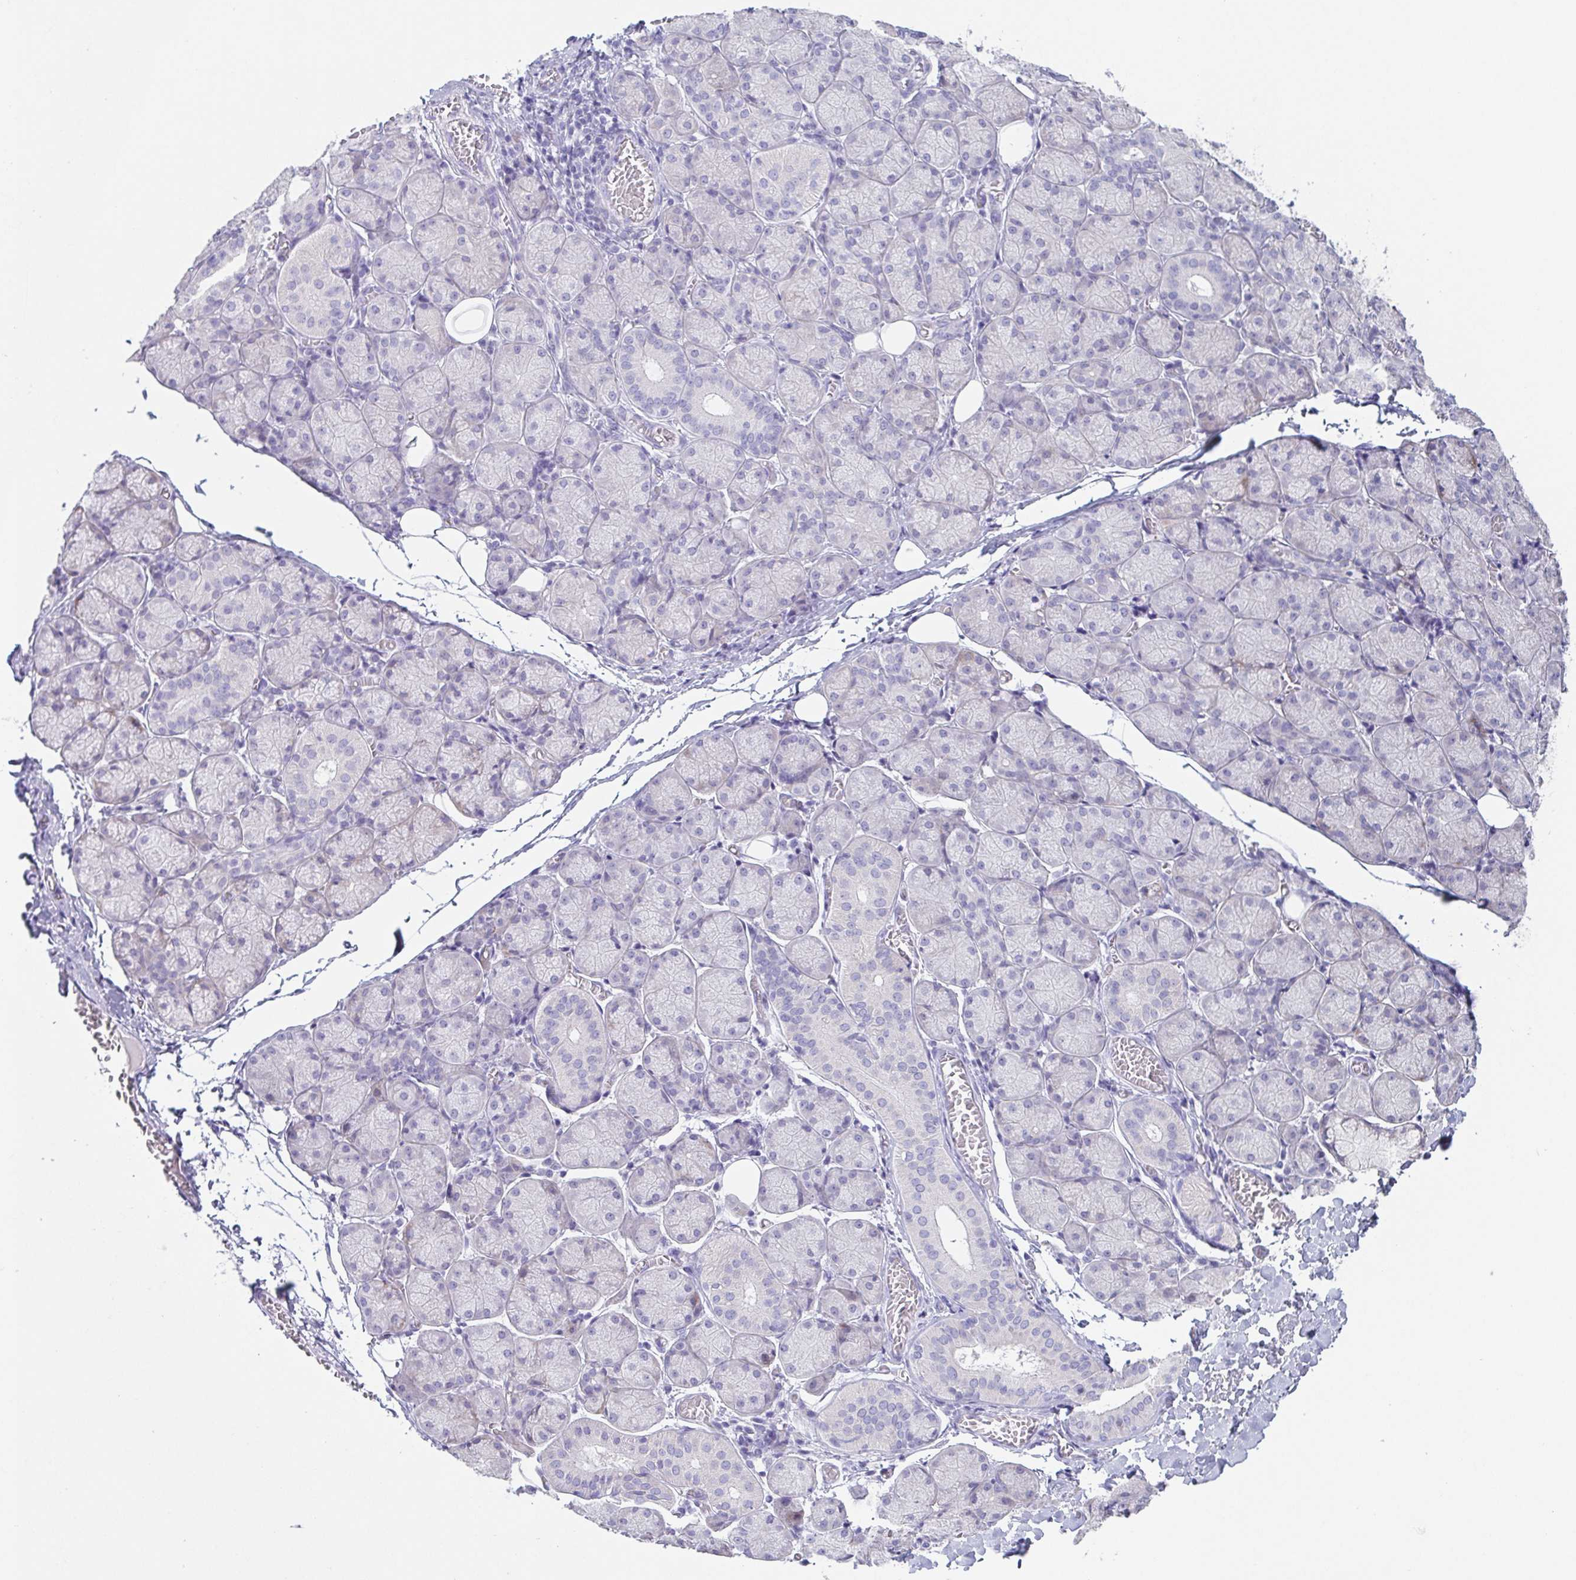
{"staining": {"intensity": "negative", "quantity": "none", "location": "none"}, "tissue": "salivary gland", "cell_type": "Glandular cells", "image_type": "normal", "snomed": [{"axis": "morphology", "description": "Normal tissue, NOS"}, {"axis": "topography", "description": "Salivary gland"}], "caption": "High magnification brightfield microscopy of normal salivary gland stained with DAB (3,3'-diaminobenzidine) (brown) and counterstained with hematoxylin (blue): glandular cells show no significant staining. (Immunohistochemistry, brightfield microscopy, high magnification).", "gene": "HDGFL1", "patient": {"sex": "female", "age": 24}}